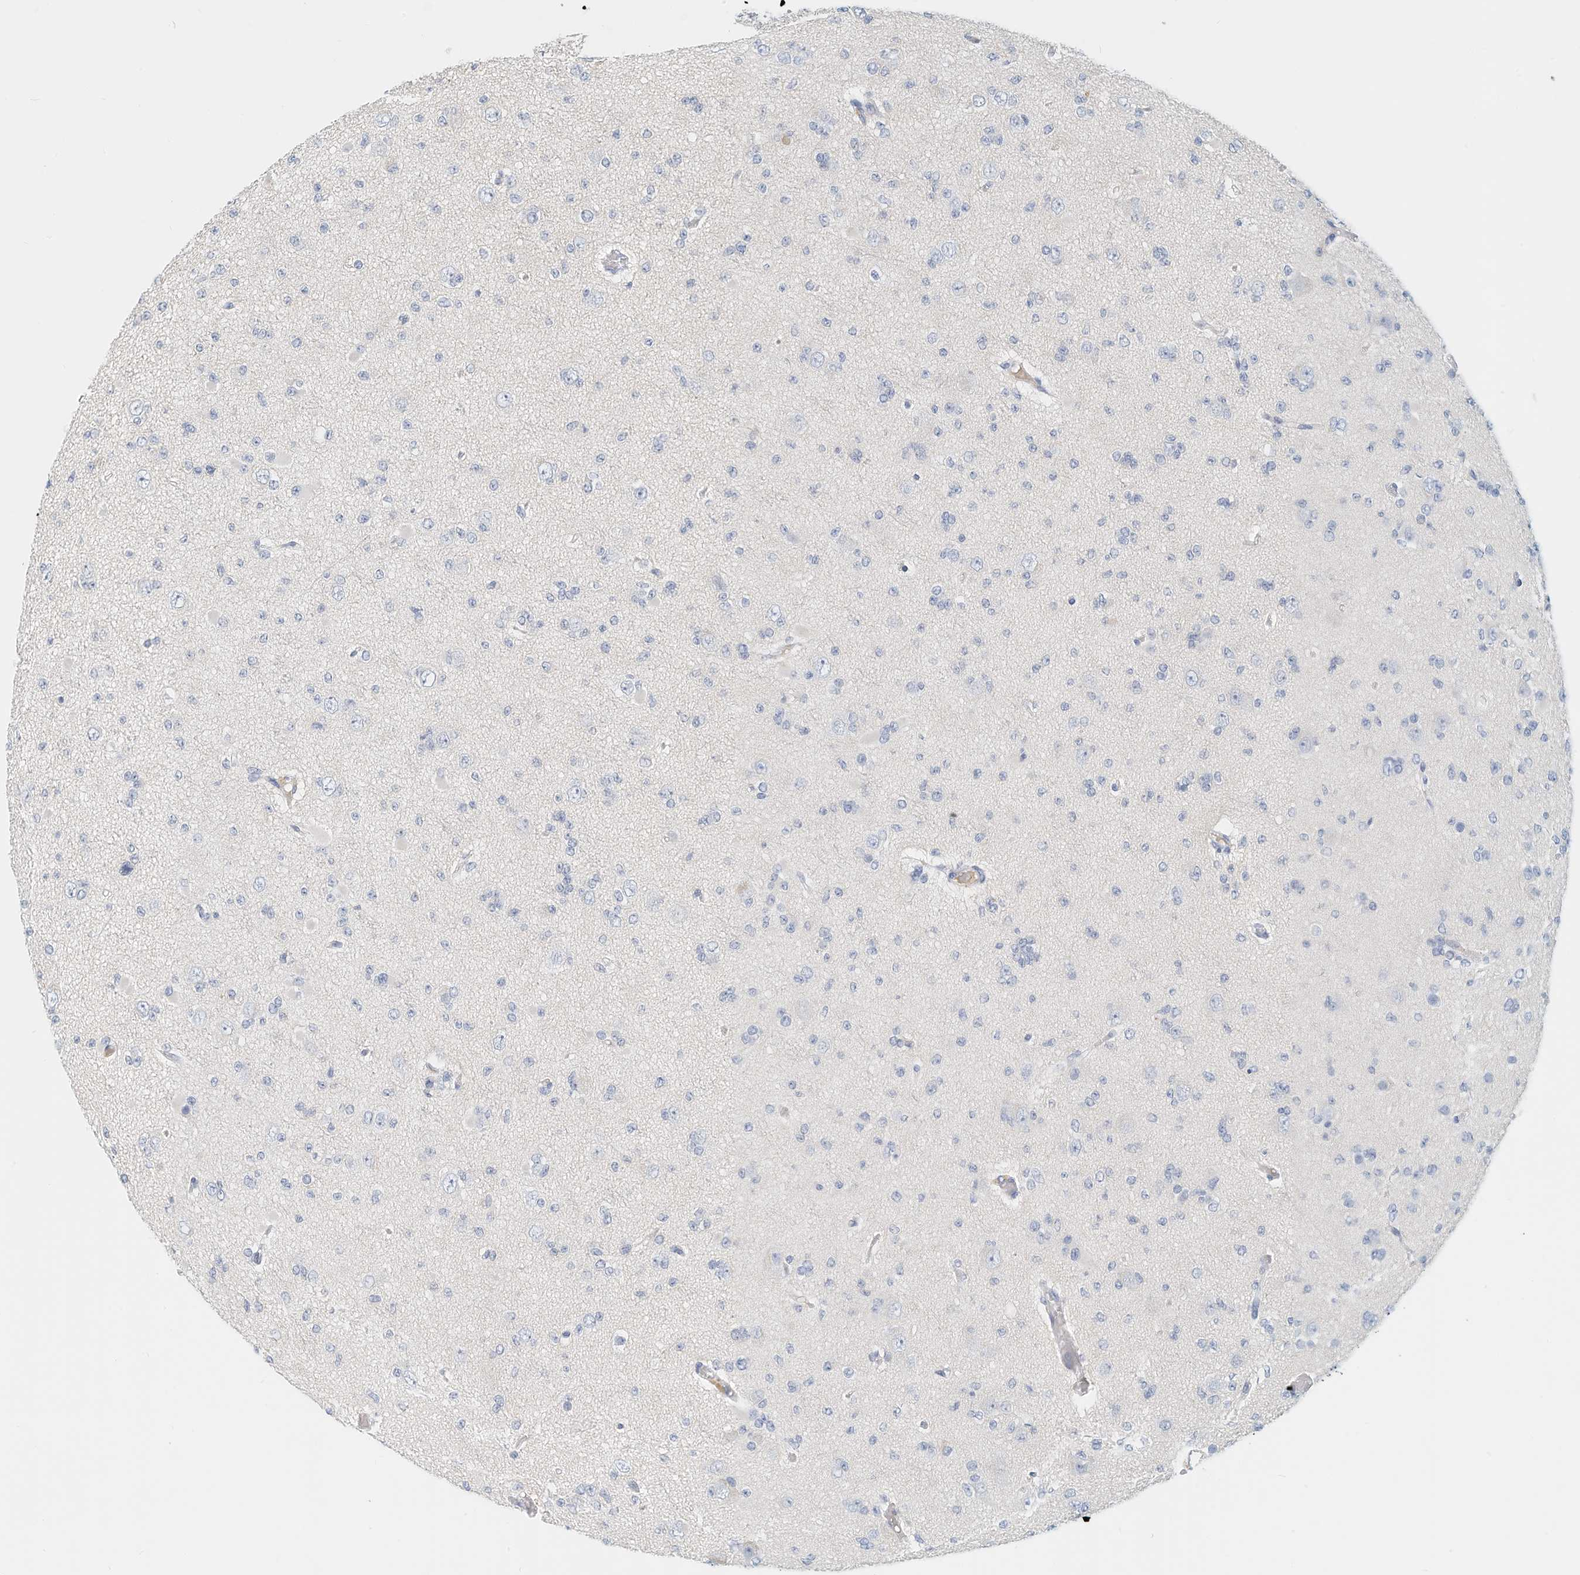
{"staining": {"intensity": "negative", "quantity": "none", "location": "none"}, "tissue": "glioma", "cell_type": "Tumor cells", "image_type": "cancer", "snomed": [{"axis": "morphology", "description": "Glioma, malignant, Low grade"}, {"axis": "topography", "description": "Brain"}], "caption": "This is an IHC photomicrograph of glioma. There is no positivity in tumor cells.", "gene": "ARHGAP28", "patient": {"sex": "female", "age": 22}}